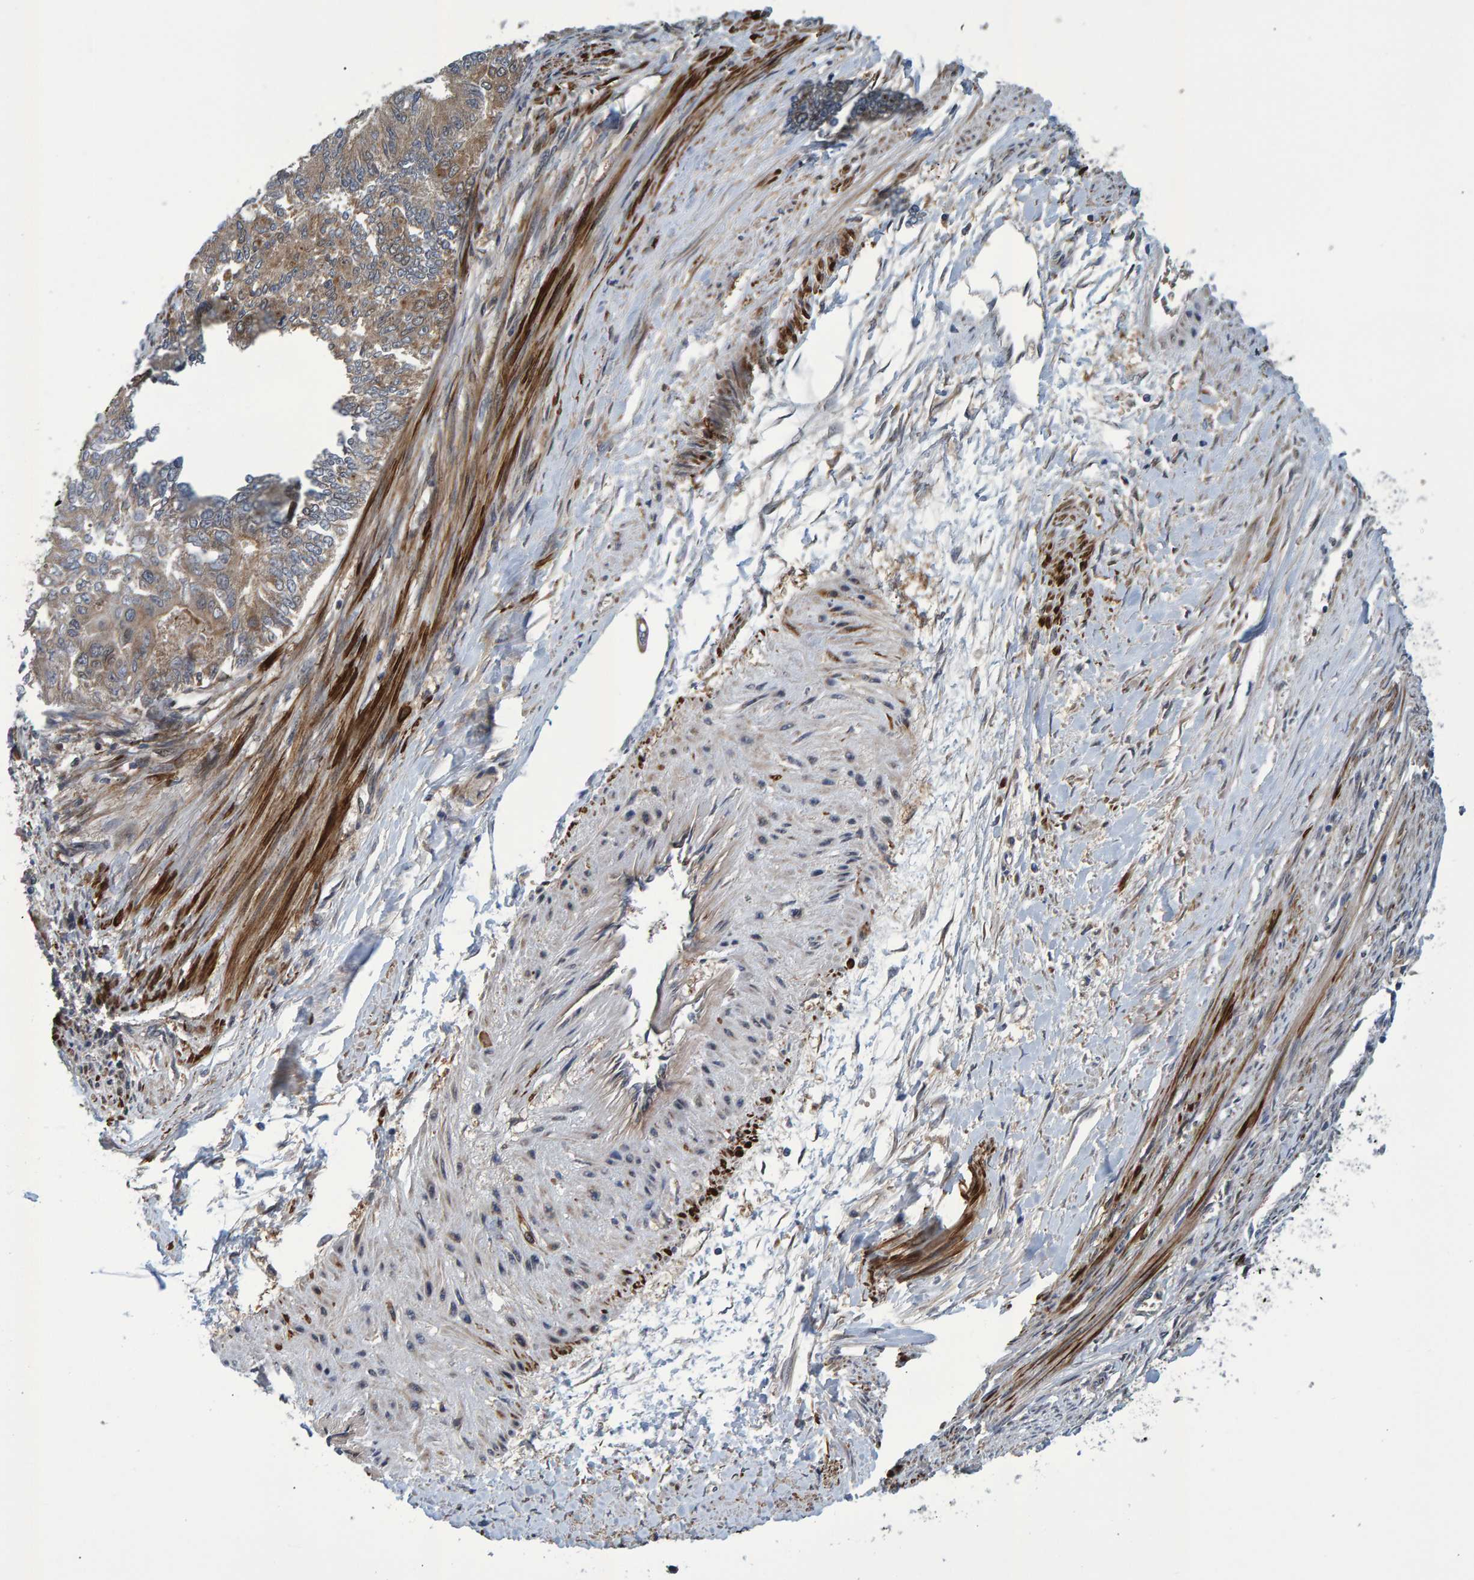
{"staining": {"intensity": "weak", "quantity": ">75%", "location": "cytoplasmic/membranous"}, "tissue": "endometrial cancer", "cell_type": "Tumor cells", "image_type": "cancer", "snomed": [{"axis": "morphology", "description": "Adenocarcinoma, NOS"}, {"axis": "topography", "description": "Endometrium"}], "caption": "An image of adenocarcinoma (endometrial) stained for a protein demonstrates weak cytoplasmic/membranous brown staining in tumor cells.", "gene": "ATP6V1H", "patient": {"sex": "female", "age": 32}}